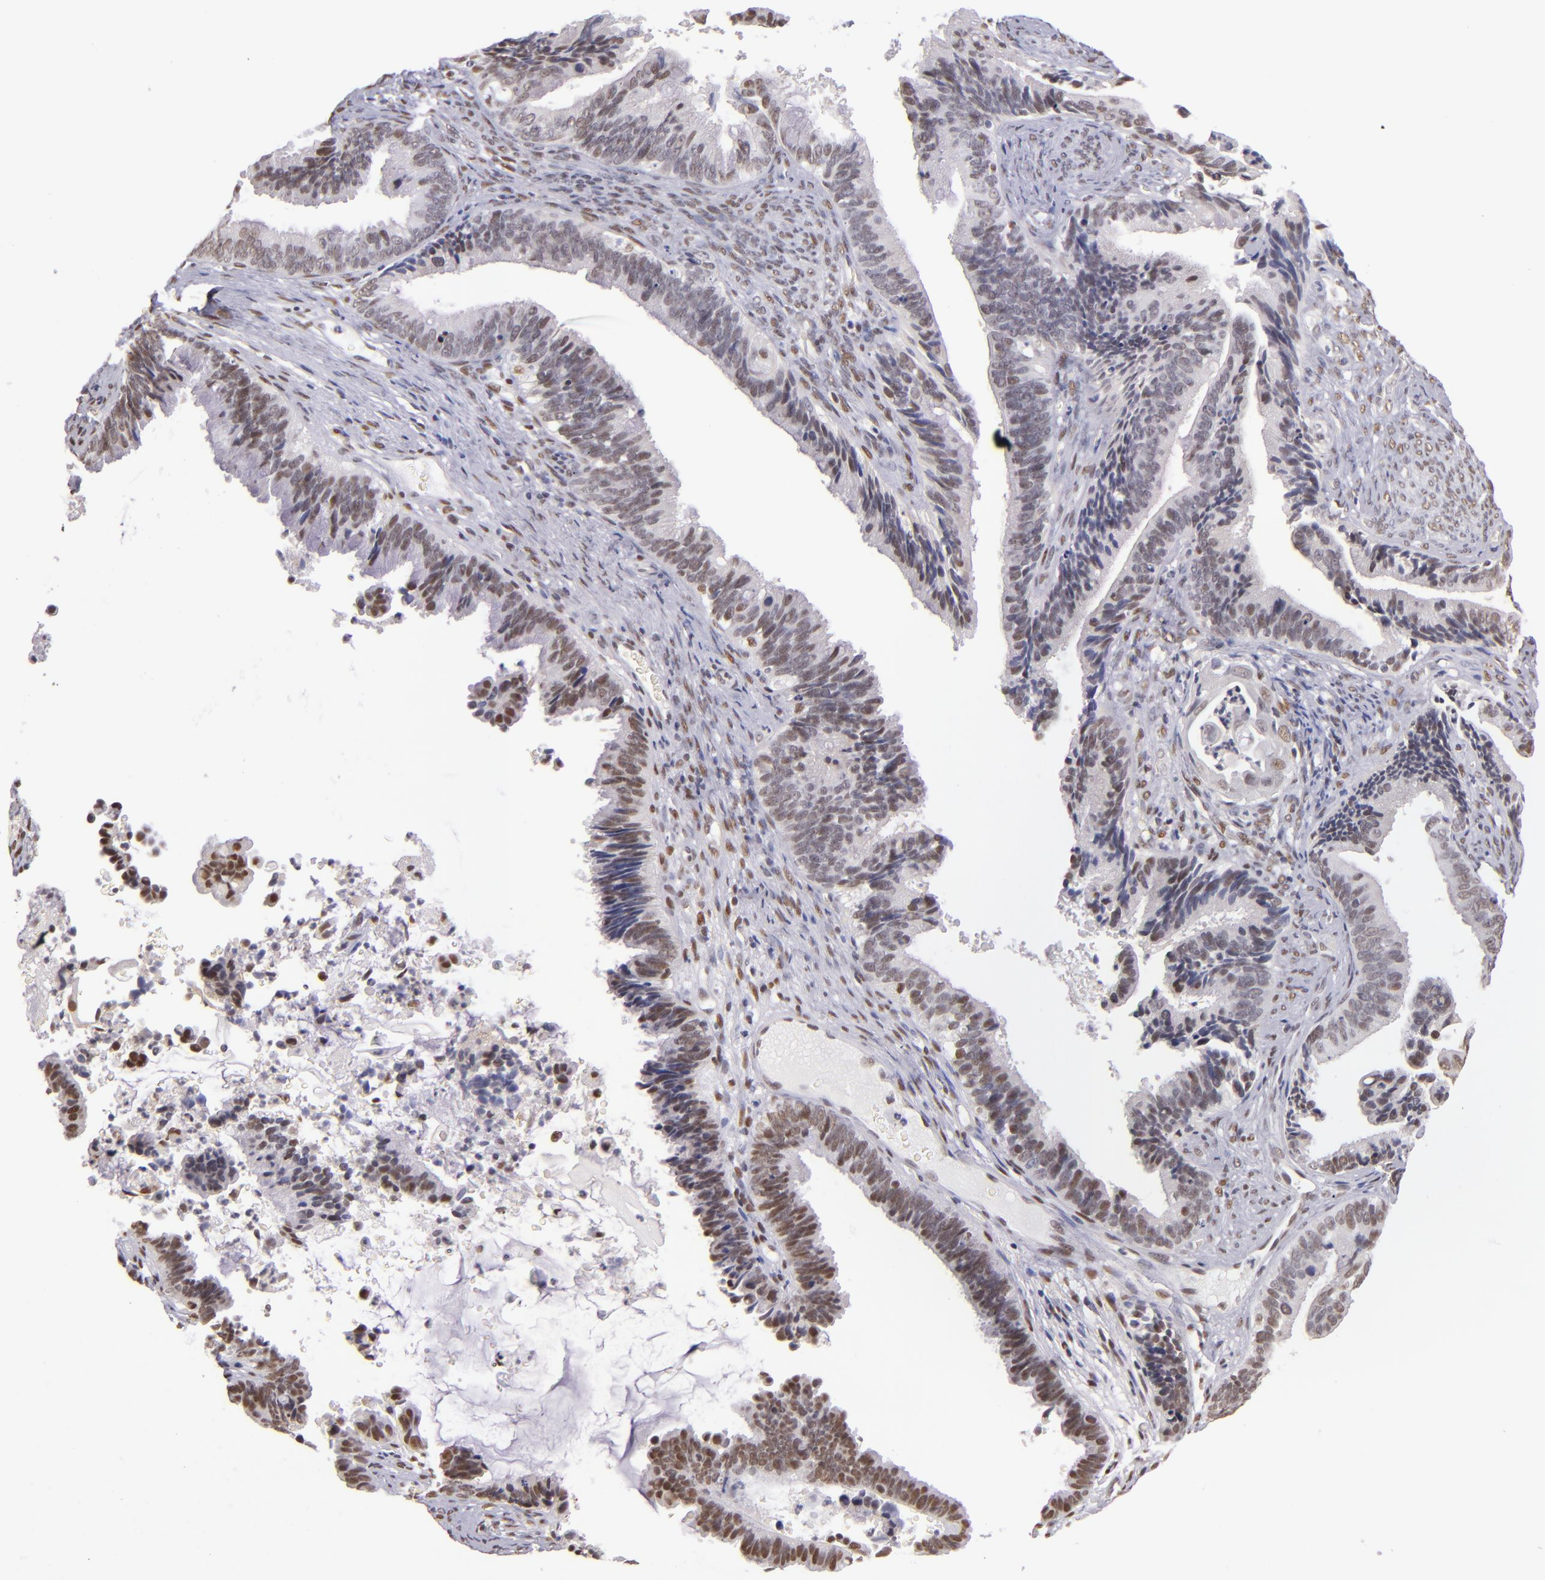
{"staining": {"intensity": "weak", "quantity": "25%-75%", "location": "nuclear"}, "tissue": "cervical cancer", "cell_type": "Tumor cells", "image_type": "cancer", "snomed": [{"axis": "morphology", "description": "Adenocarcinoma, NOS"}, {"axis": "topography", "description": "Cervix"}], "caption": "Tumor cells demonstrate low levels of weak nuclear expression in about 25%-75% of cells in human cervical cancer. (Brightfield microscopy of DAB IHC at high magnification).", "gene": "NCOR2", "patient": {"sex": "female", "age": 47}}